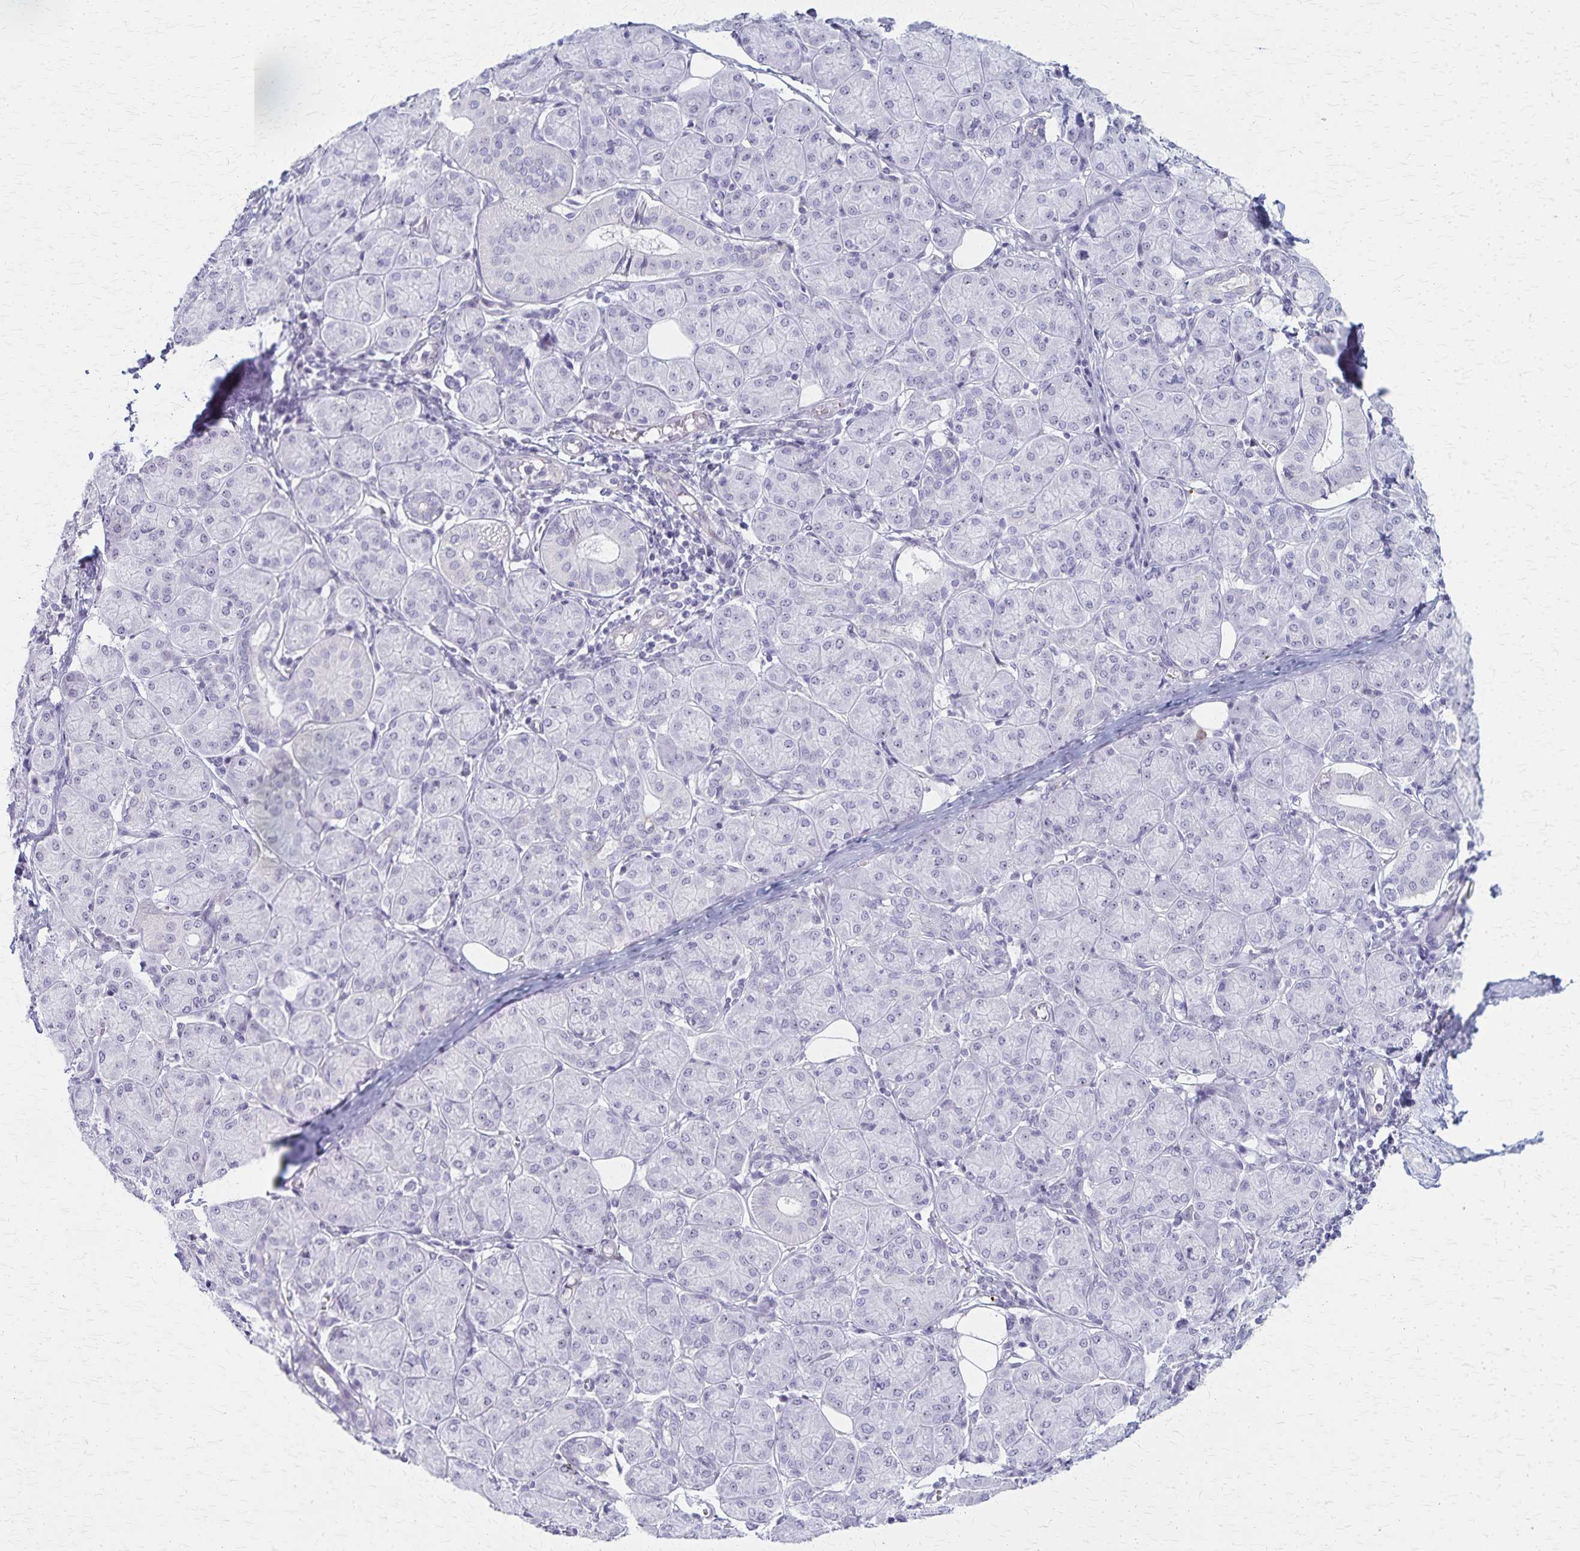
{"staining": {"intensity": "negative", "quantity": "none", "location": "none"}, "tissue": "salivary gland", "cell_type": "Glandular cells", "image_type": "normal", "snomed": [{"axis": "morphology", "description": "Normal tissue, NOS"}, {"axis": "morphology", "description": "Inflammation, NOS"}, {"axis": "topography", "description": "Lymph node"}, {"axis": "topography", "description": "Salivary gland"}], "caption": "Salivary gland stained for a protein using immunohistochemistry (IHC) displays no positivity glandular cells.", "gene": "DLK2", "patient": {"sex": "male", "age": 3}}